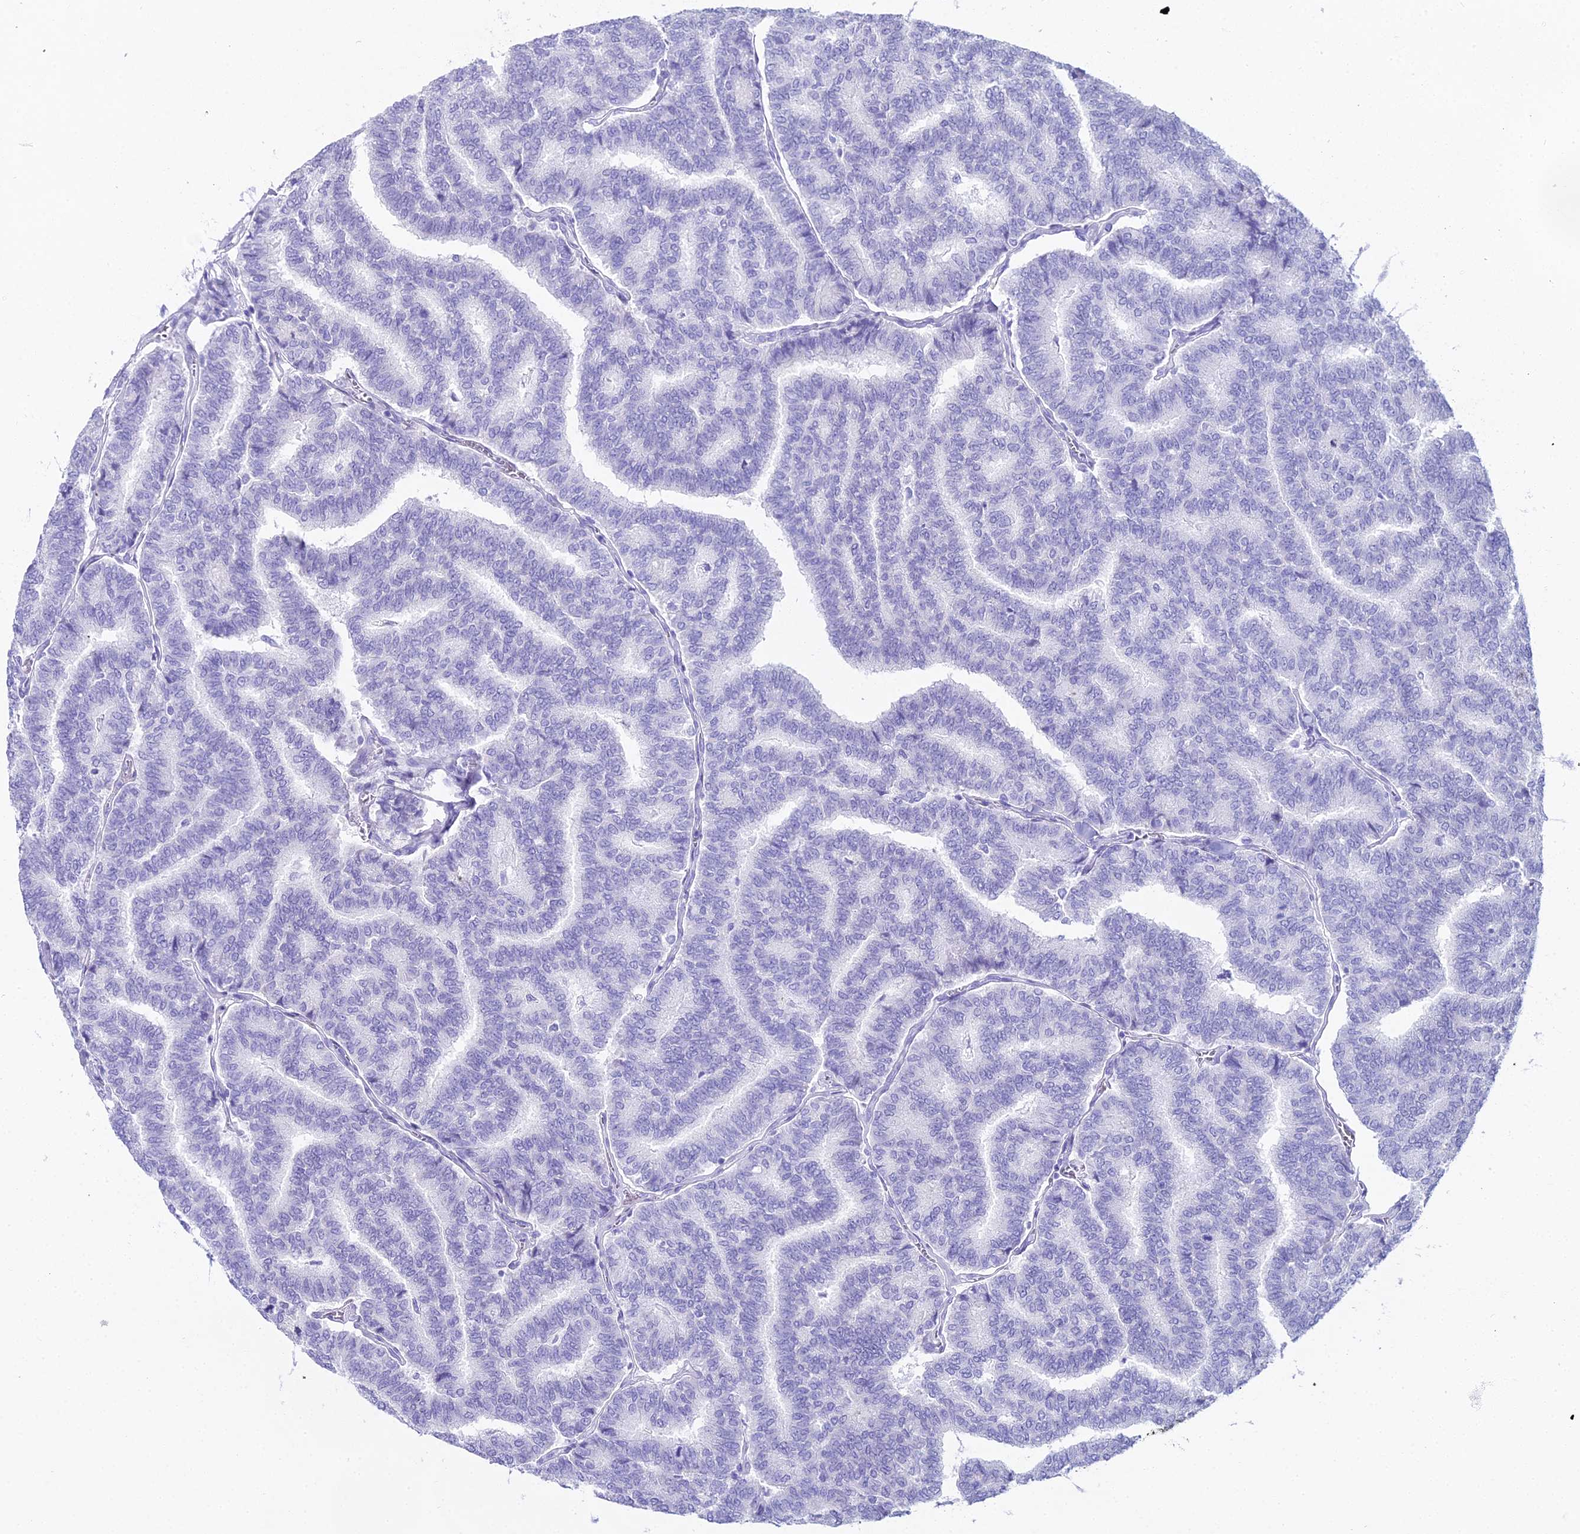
{"staining": {"intensity": "negative", "quantity": "none", "location": "none"}, "tissue": "thyroid cancer", "cell_type": "Tumor cells", "image_type": "cancer", "snomed": [{"axis": "morphology", "description": "Papillary adenocarcinoma, NOS"}, {"axis": "topography", "description": "Thyroid gland"}], "caption": "Immunohistochemistry micrograph of neoplastic tissue: human thyroid cancer (papillary adenocarcinoma) stained with DAB demonstrates no significant protein expression in tumor cells.", "gene": "CGB2", "patient": {"sex": "female", "age": 35}}